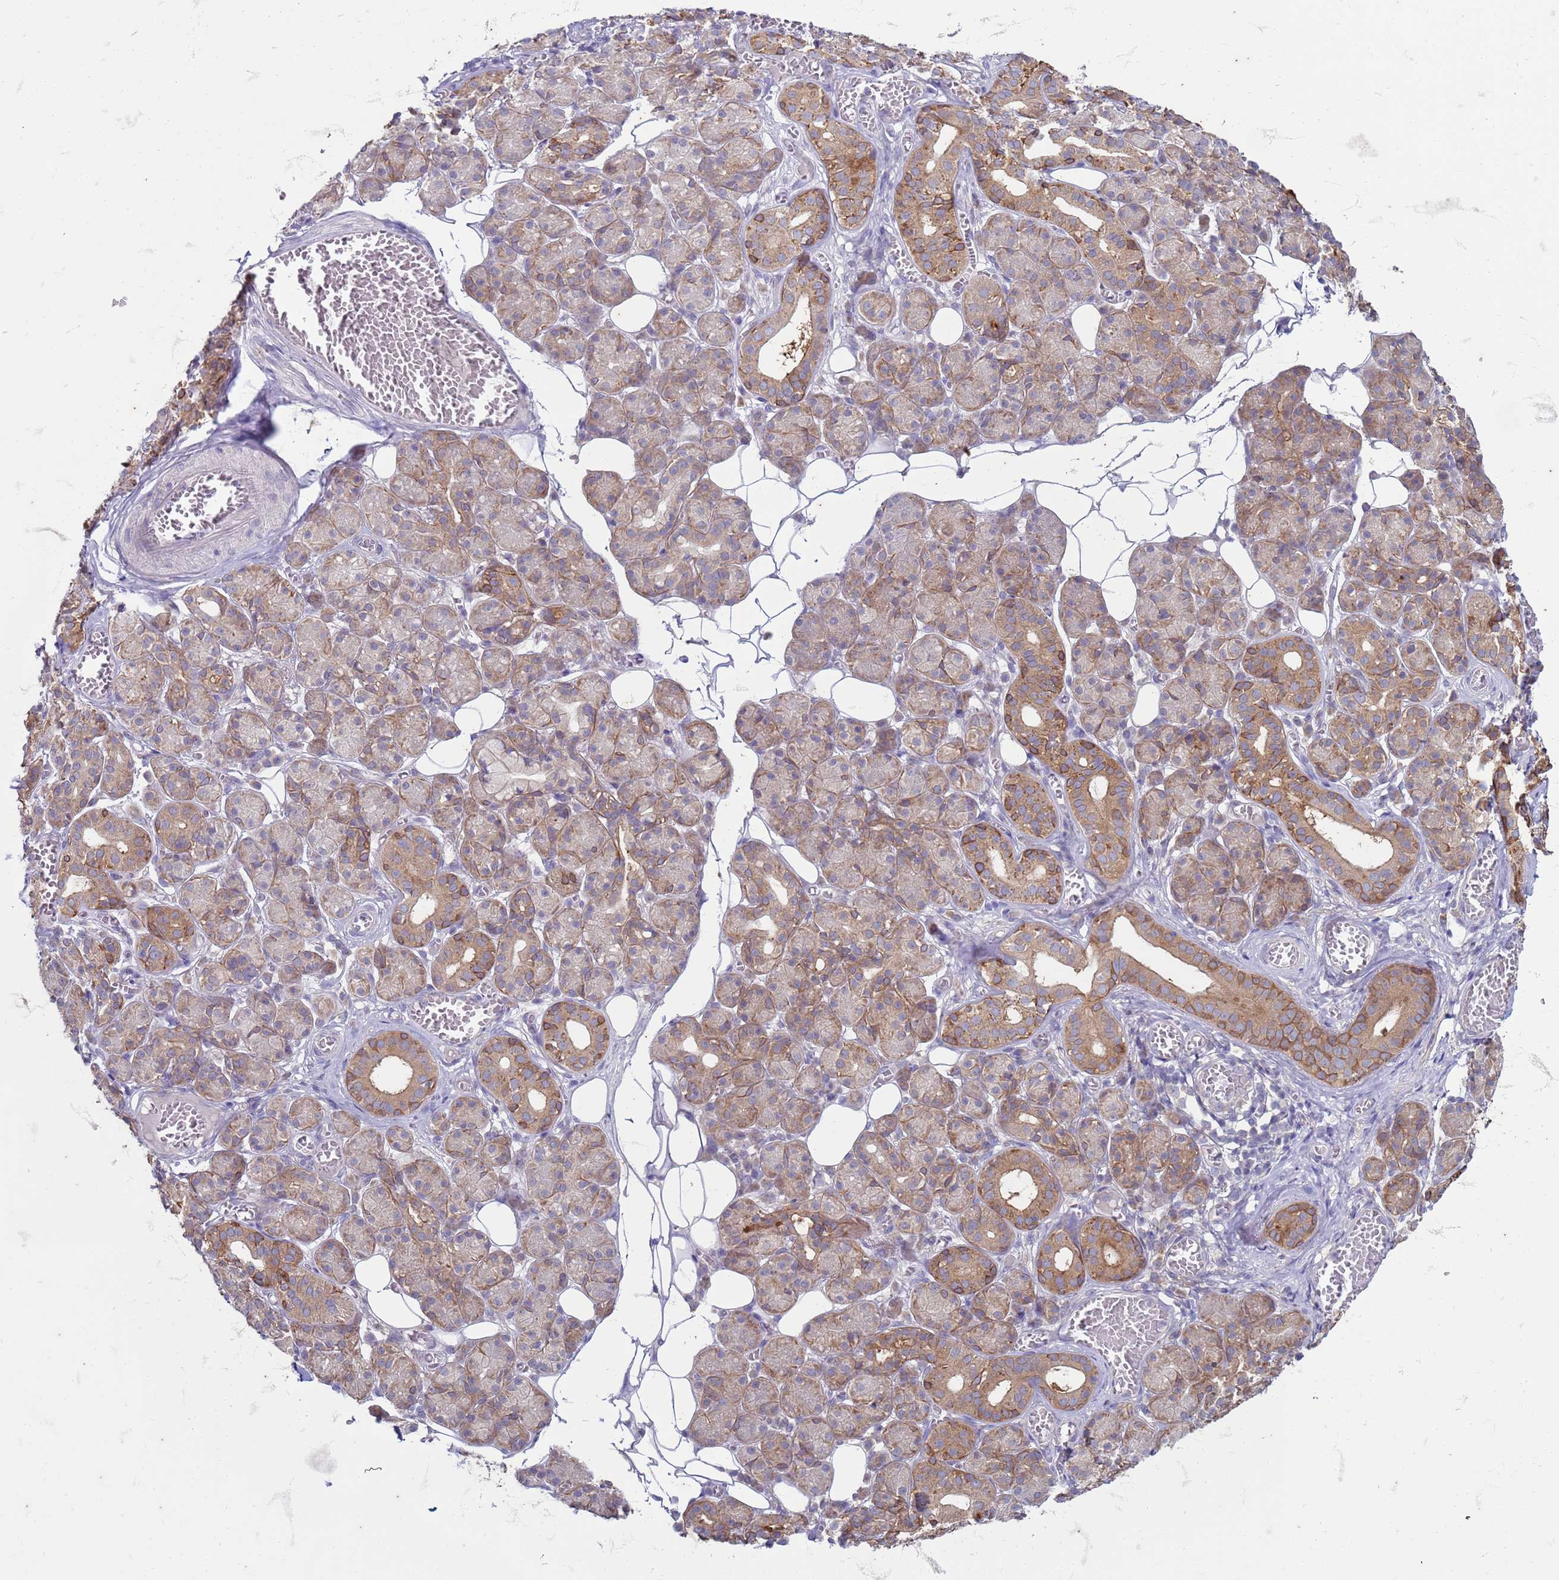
{"staining": {"intensity": "moderate", "quantity": "25%-75%", "location": "cytoplasmic/membranous"}, "tissue": "salivary gland", "cell_type": "Glandular cells", "image_type": "normal", "snomed": [{"axis": "morphology", "description": "Normal tissue, NOS"}, {"axis": "topography", "description": "Salivary gland"}], "caption": "Protein expression analysis of unremarkable human salivary gland reveals moderate cytoplasmic/membranous staining in about 25%-75% of glandular cells. Using DAB (brown) and hematoxylin (blue) stains, captured at high magnification using brightfield microscopy.", "gene": "SUCO", "patient": {"sex": "male", "age": 63}}